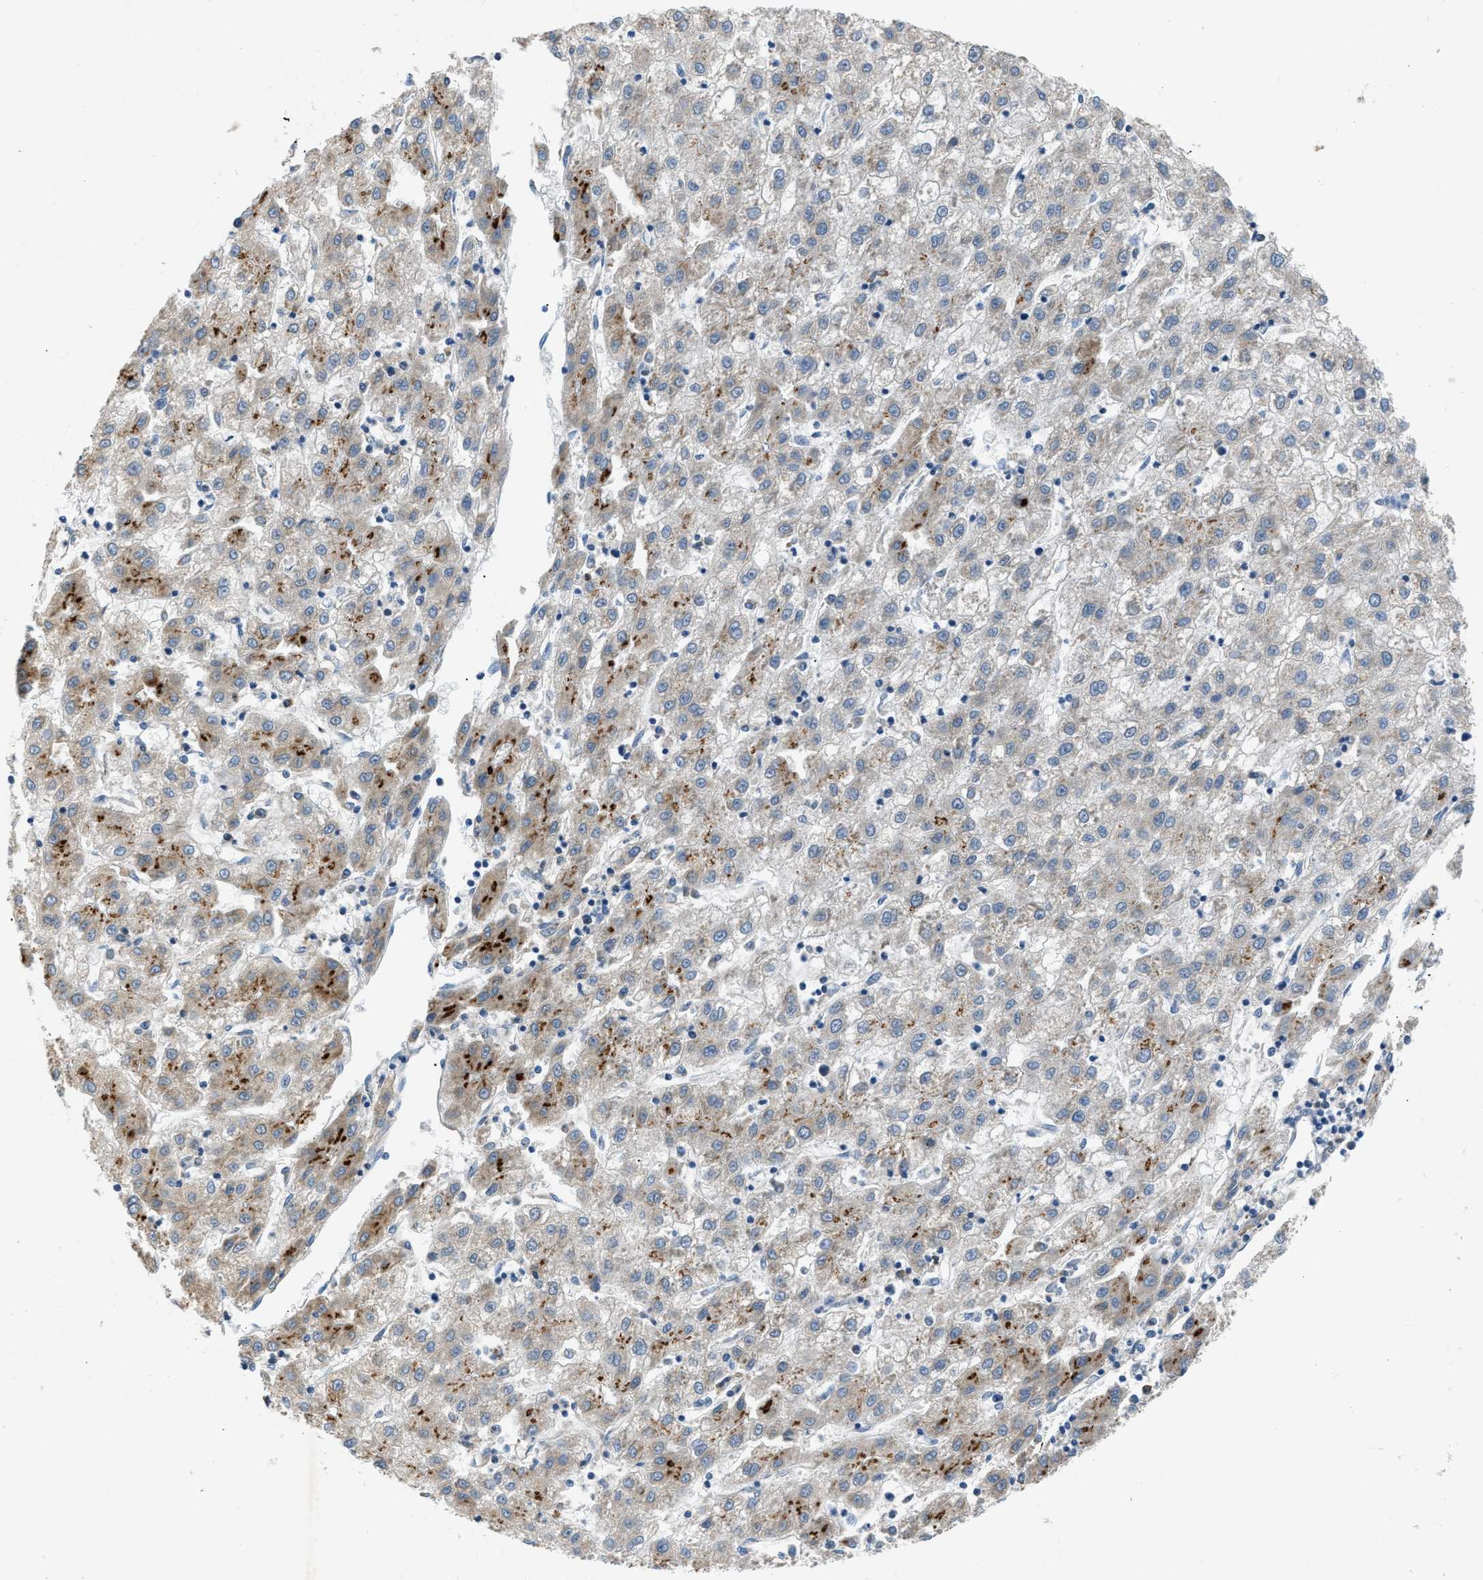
{"staining": {"intensity": "weak", "quantity": "<25%", "location": "cytoplasmic/membranous"}, "tissue": "liver cancer", "cell_type": "Tumor cells", "image_type": "cancer", "snomed": [{"axis": "morphology", "description": "Carcinoma, Hepatocellular, NOS"}, {"axis": "topography", "description": "Liver"}], "caption": "A high-resolution micrograph shows immunohistochemistry (IHC) staining of liver cancer (hepatocellular carcinoma), which reveals no significant positivity in tumor cells.", "gene": "TOMM34", "patient": {"sex": "male", "age": 72}}